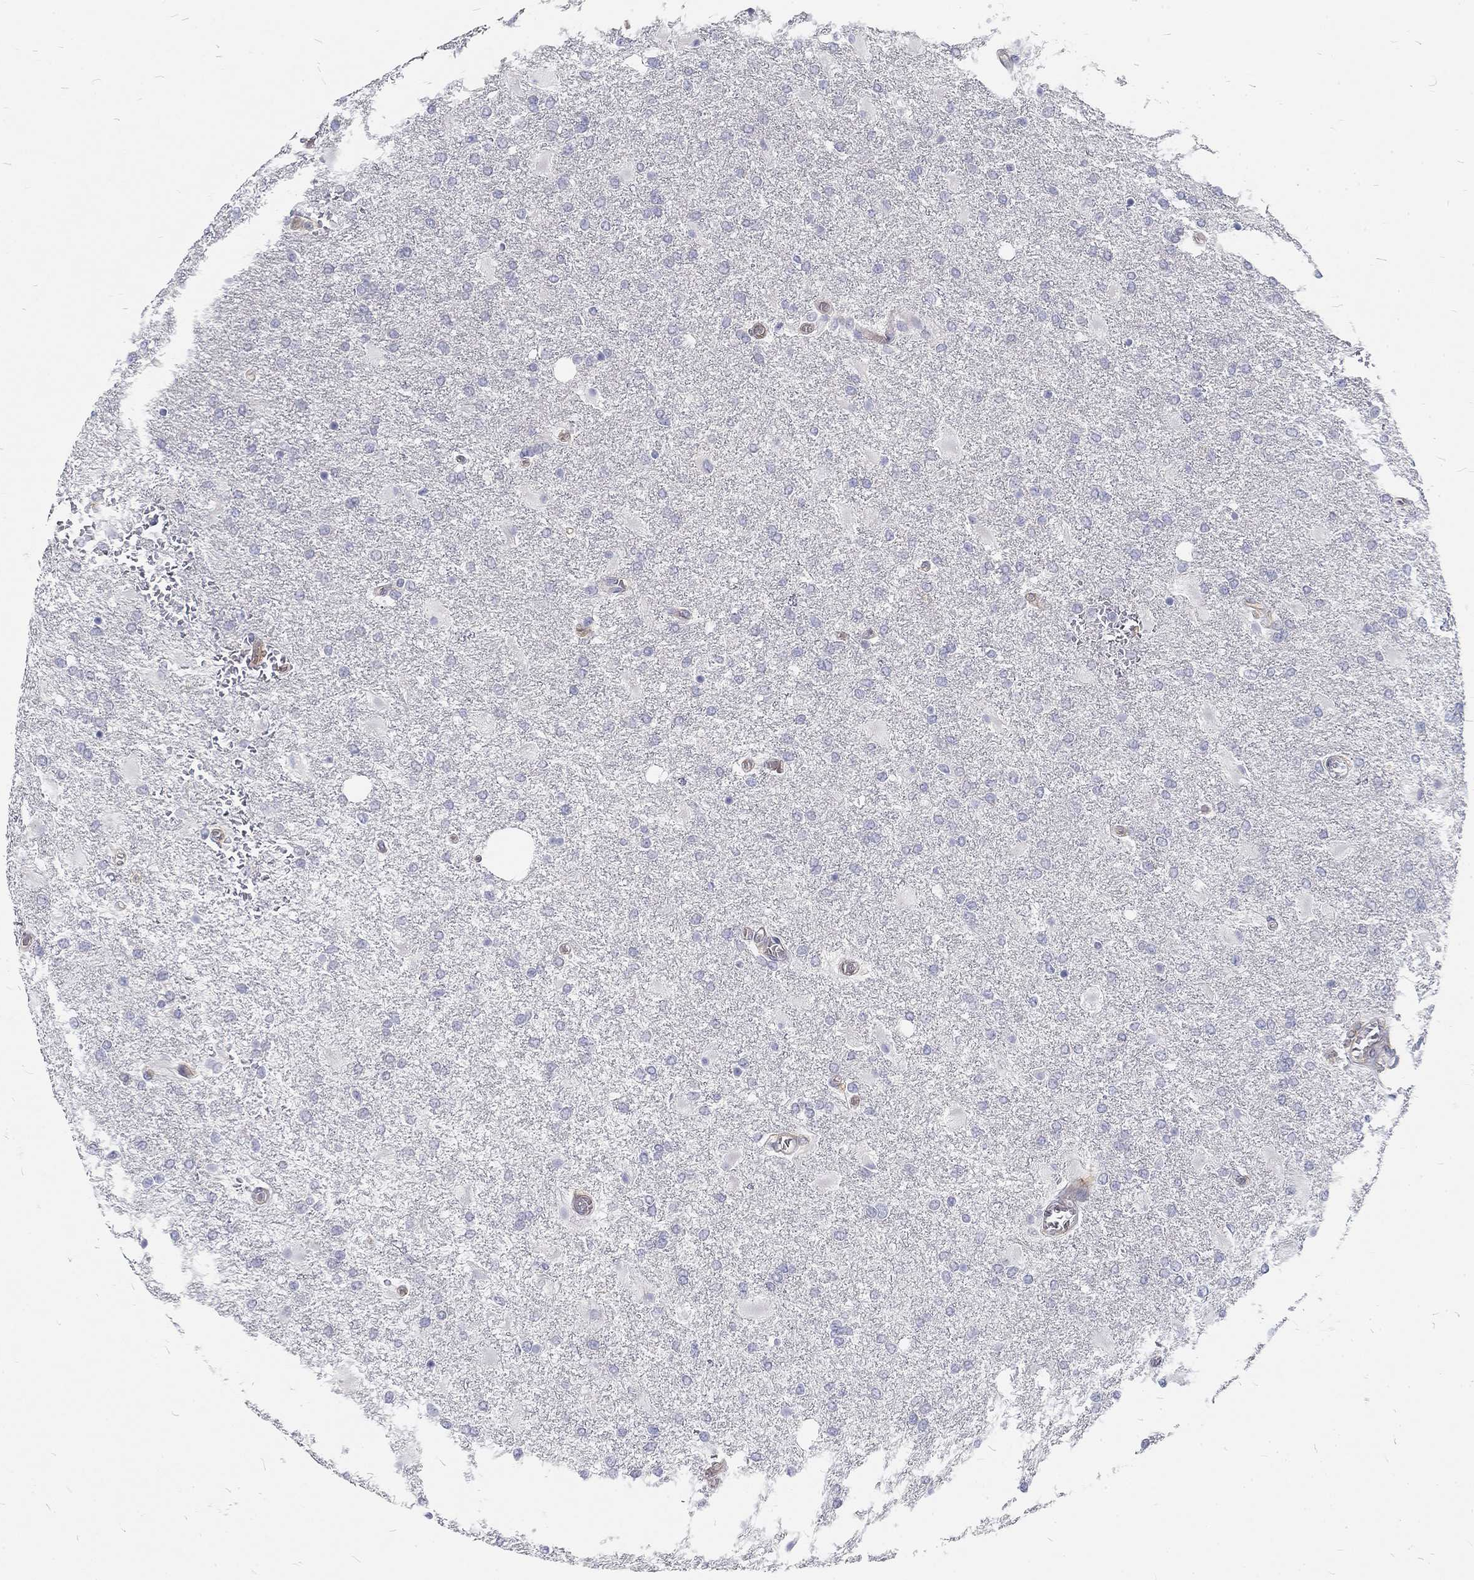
{"staining": {"intensity": "negative", "quantity": "none", "location": "none"}, "tissue": "glioma", "cell_type": "Tumor cells", "image_type": "cancer", "snomed": [{"axis": "morphology", "description": "Glioma, malignant, High grade"}, {"axis": "topography", "description": "Cerebral cortex"}], "caption": "Immunohistochemical staining of malignant glioma (high-grade) displays no significant positivity in tumor cells.", "gene": "MTMR11", "patient": {"sex": "male", "age": 79}}